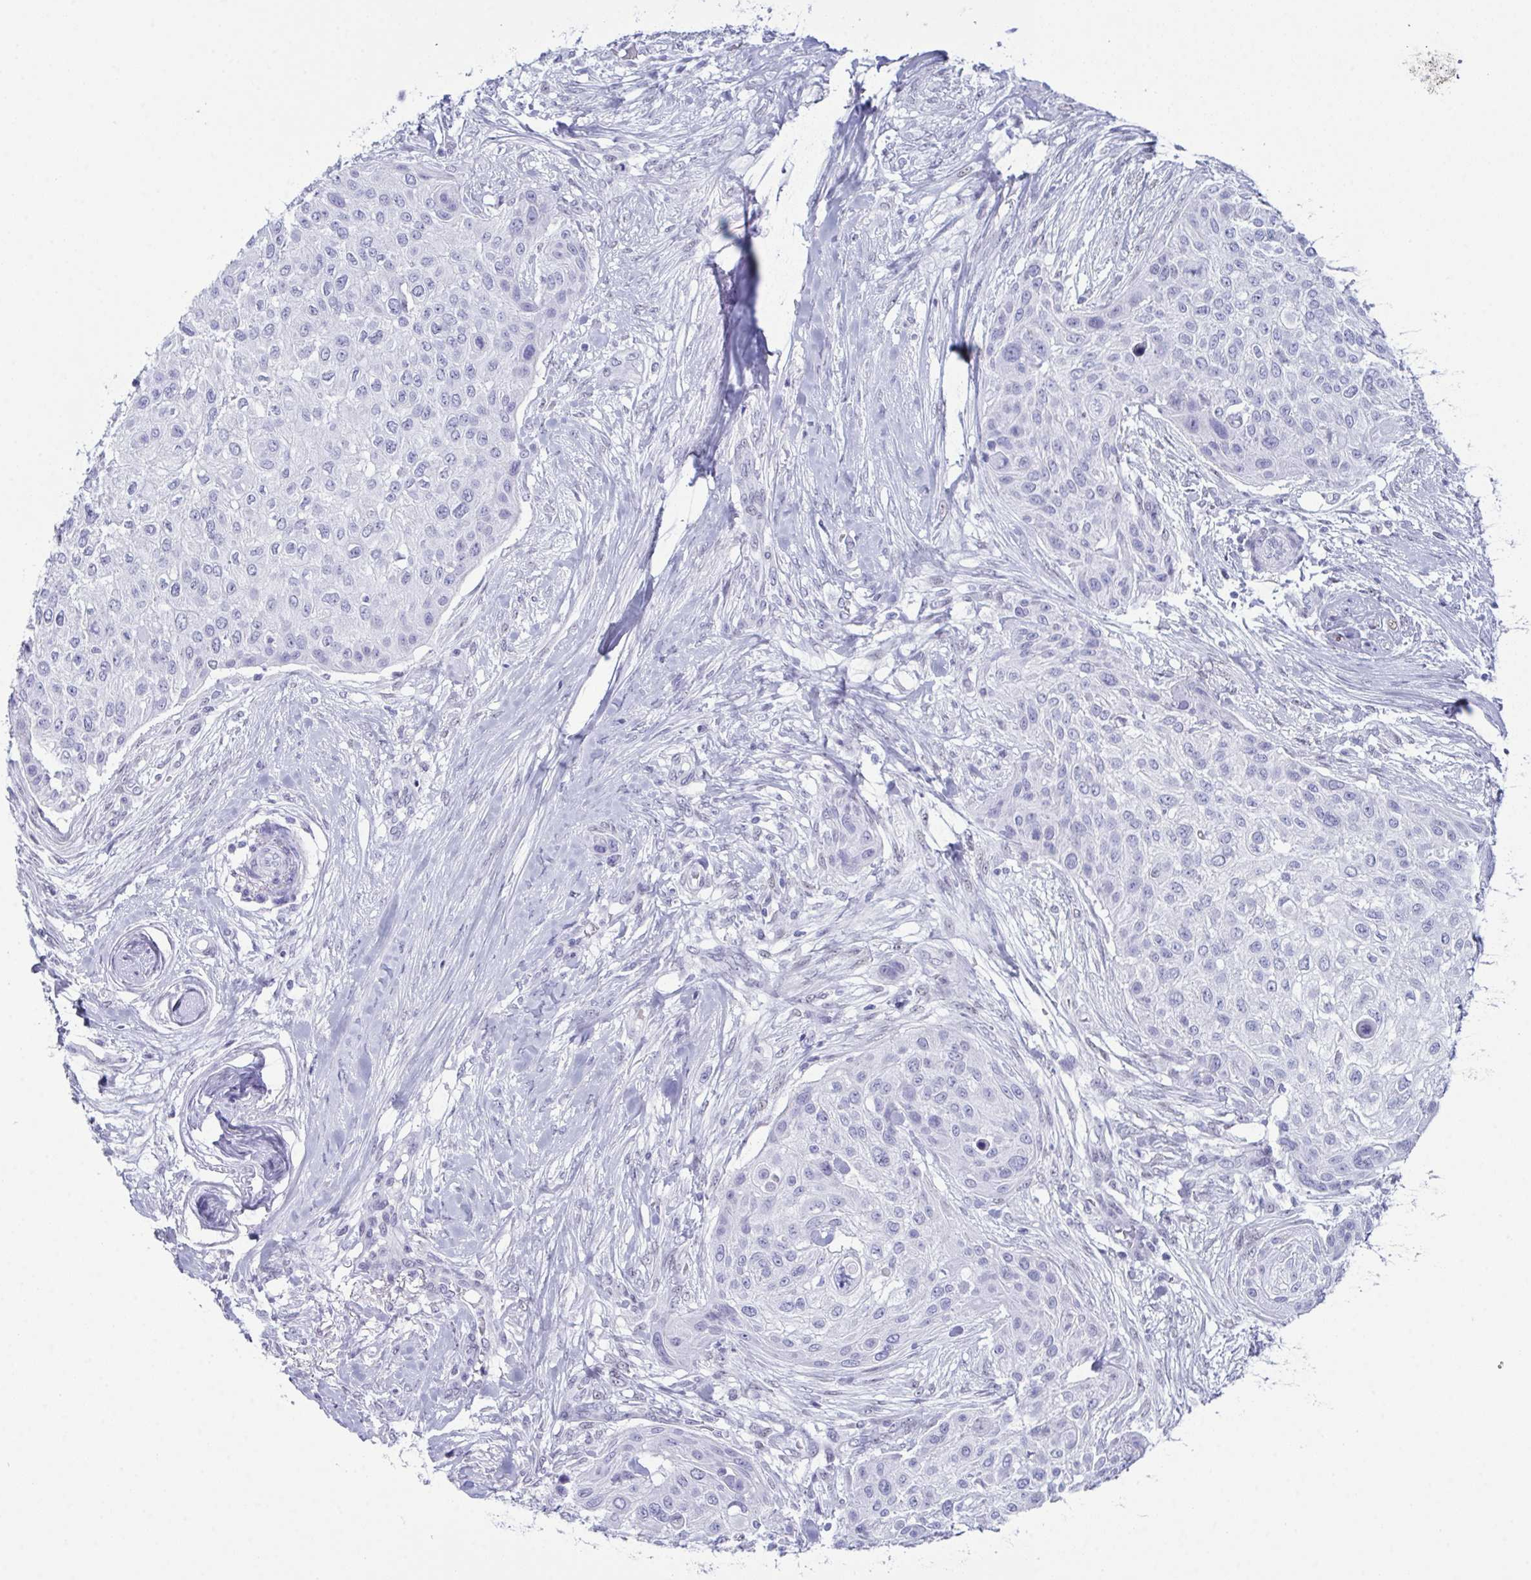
{"staining": {"intensity": "negative", "quantity": "none", "location": "none"}, "tissue": "skin cancer", "cell_type": "Tumor cells", "image_type": "cancer", "snomed": [{"axis": "morphology", "description": "Squamous cell carcinoma, NOS"}, {"axis": "topography", "description": "Skin"}], "caption": "Squamous cell carcinoma (skin) stained for a protein using immunohistochemistry reveals no positivity tumor cells.", "gene": "SUGP2", "patient": {"sex": "female", "age": 87}}